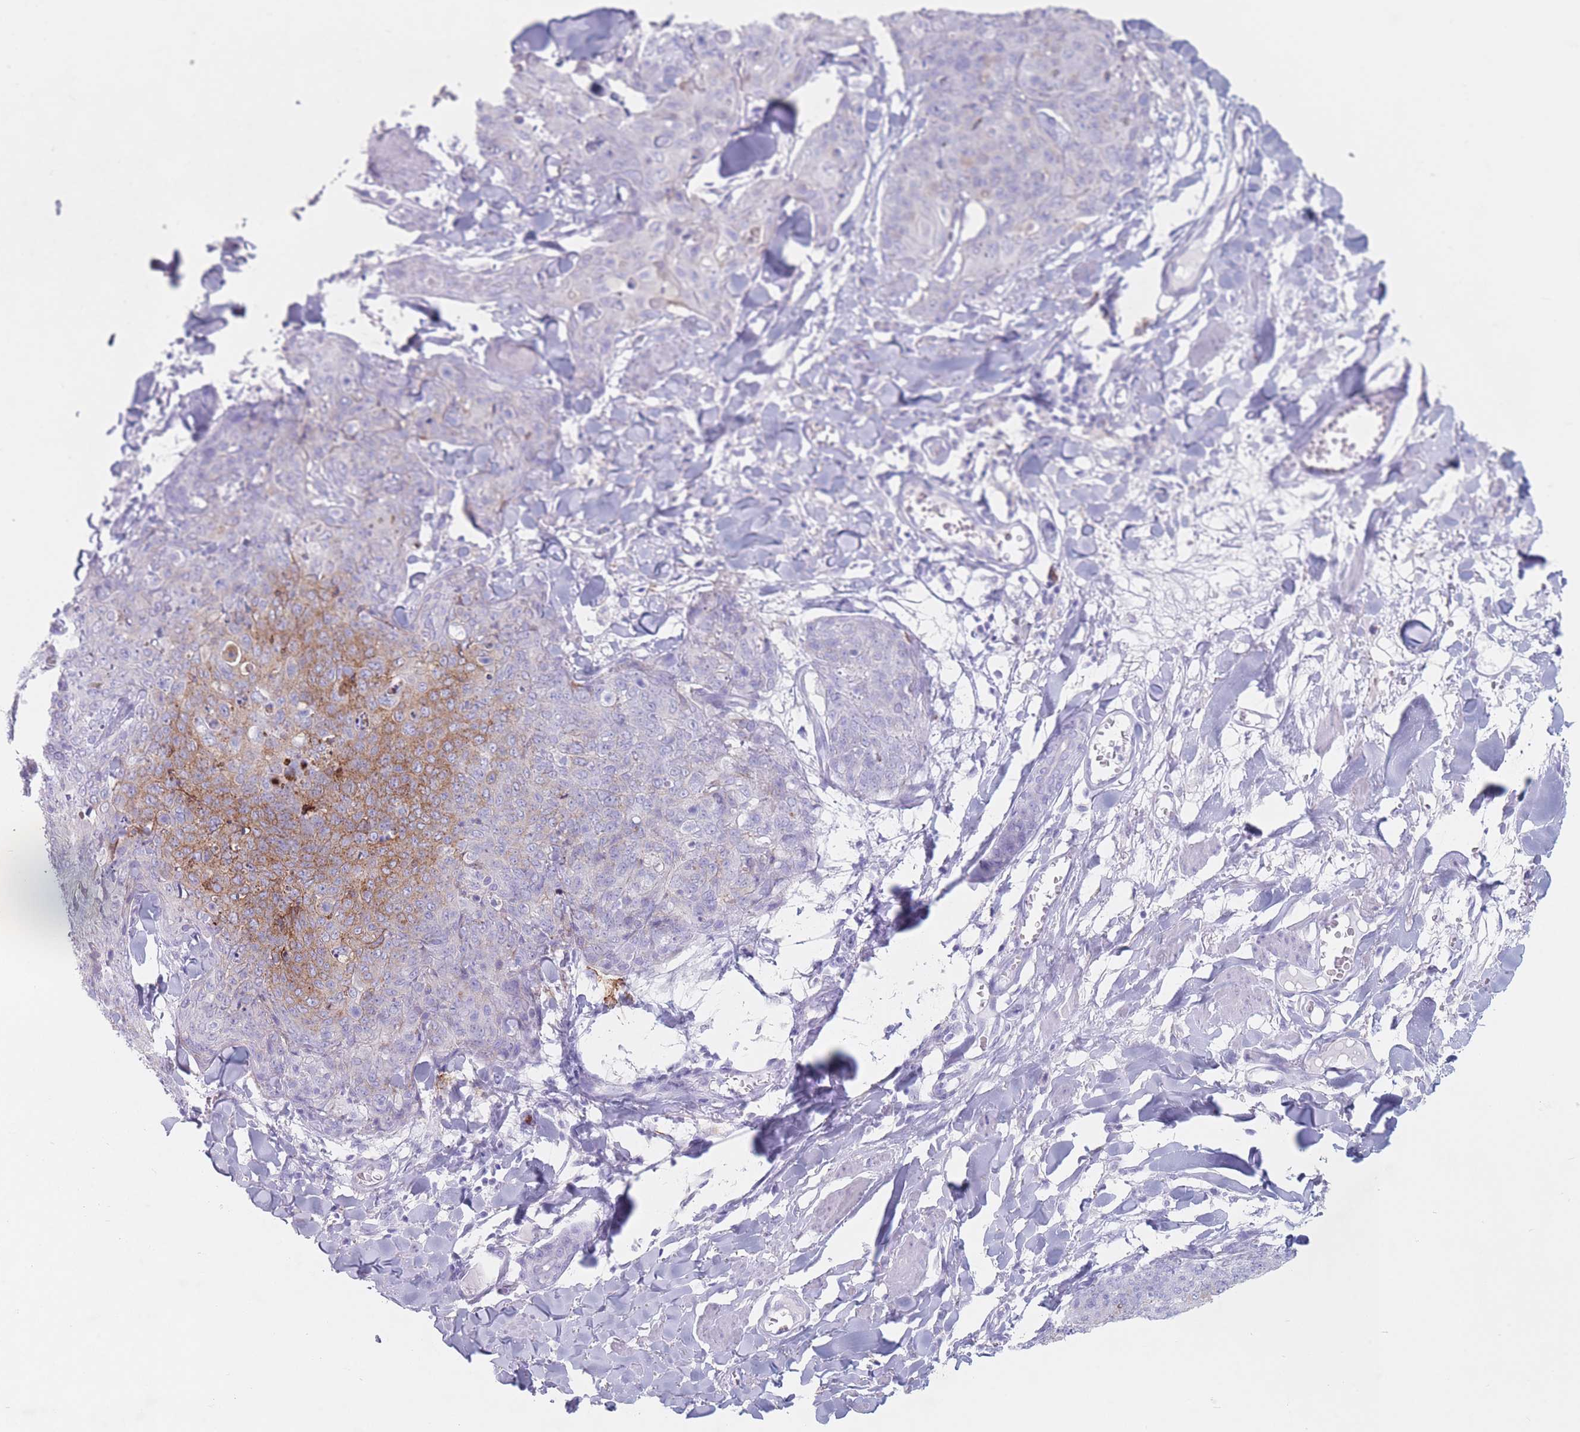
{"staining": {"intensity": "moderate", "quantity": "<25%", "location": "cytoplasmic/membranous"}, "tissue": "skin cancer", "cell_type": "Tumor cells", "image_type": "cancer", "snomed": [{"axis": "morphology", "description": "Squamous cell carcinoma, NOS"}, {"axis": "topography", "description": "Skin"}, {"axis": "topography", "description": "Vulva"}], "caption": "The immunohistochemical stain labels moderate cytoplasmic/membranous positivity in tumor cells of skin cancer (squamous cell carcinoma) tissue. (IHC, brightfield microscopy, high magnification).", "gene": "ST3GAL5", "patient": {"sex": "female", "age": 85}}